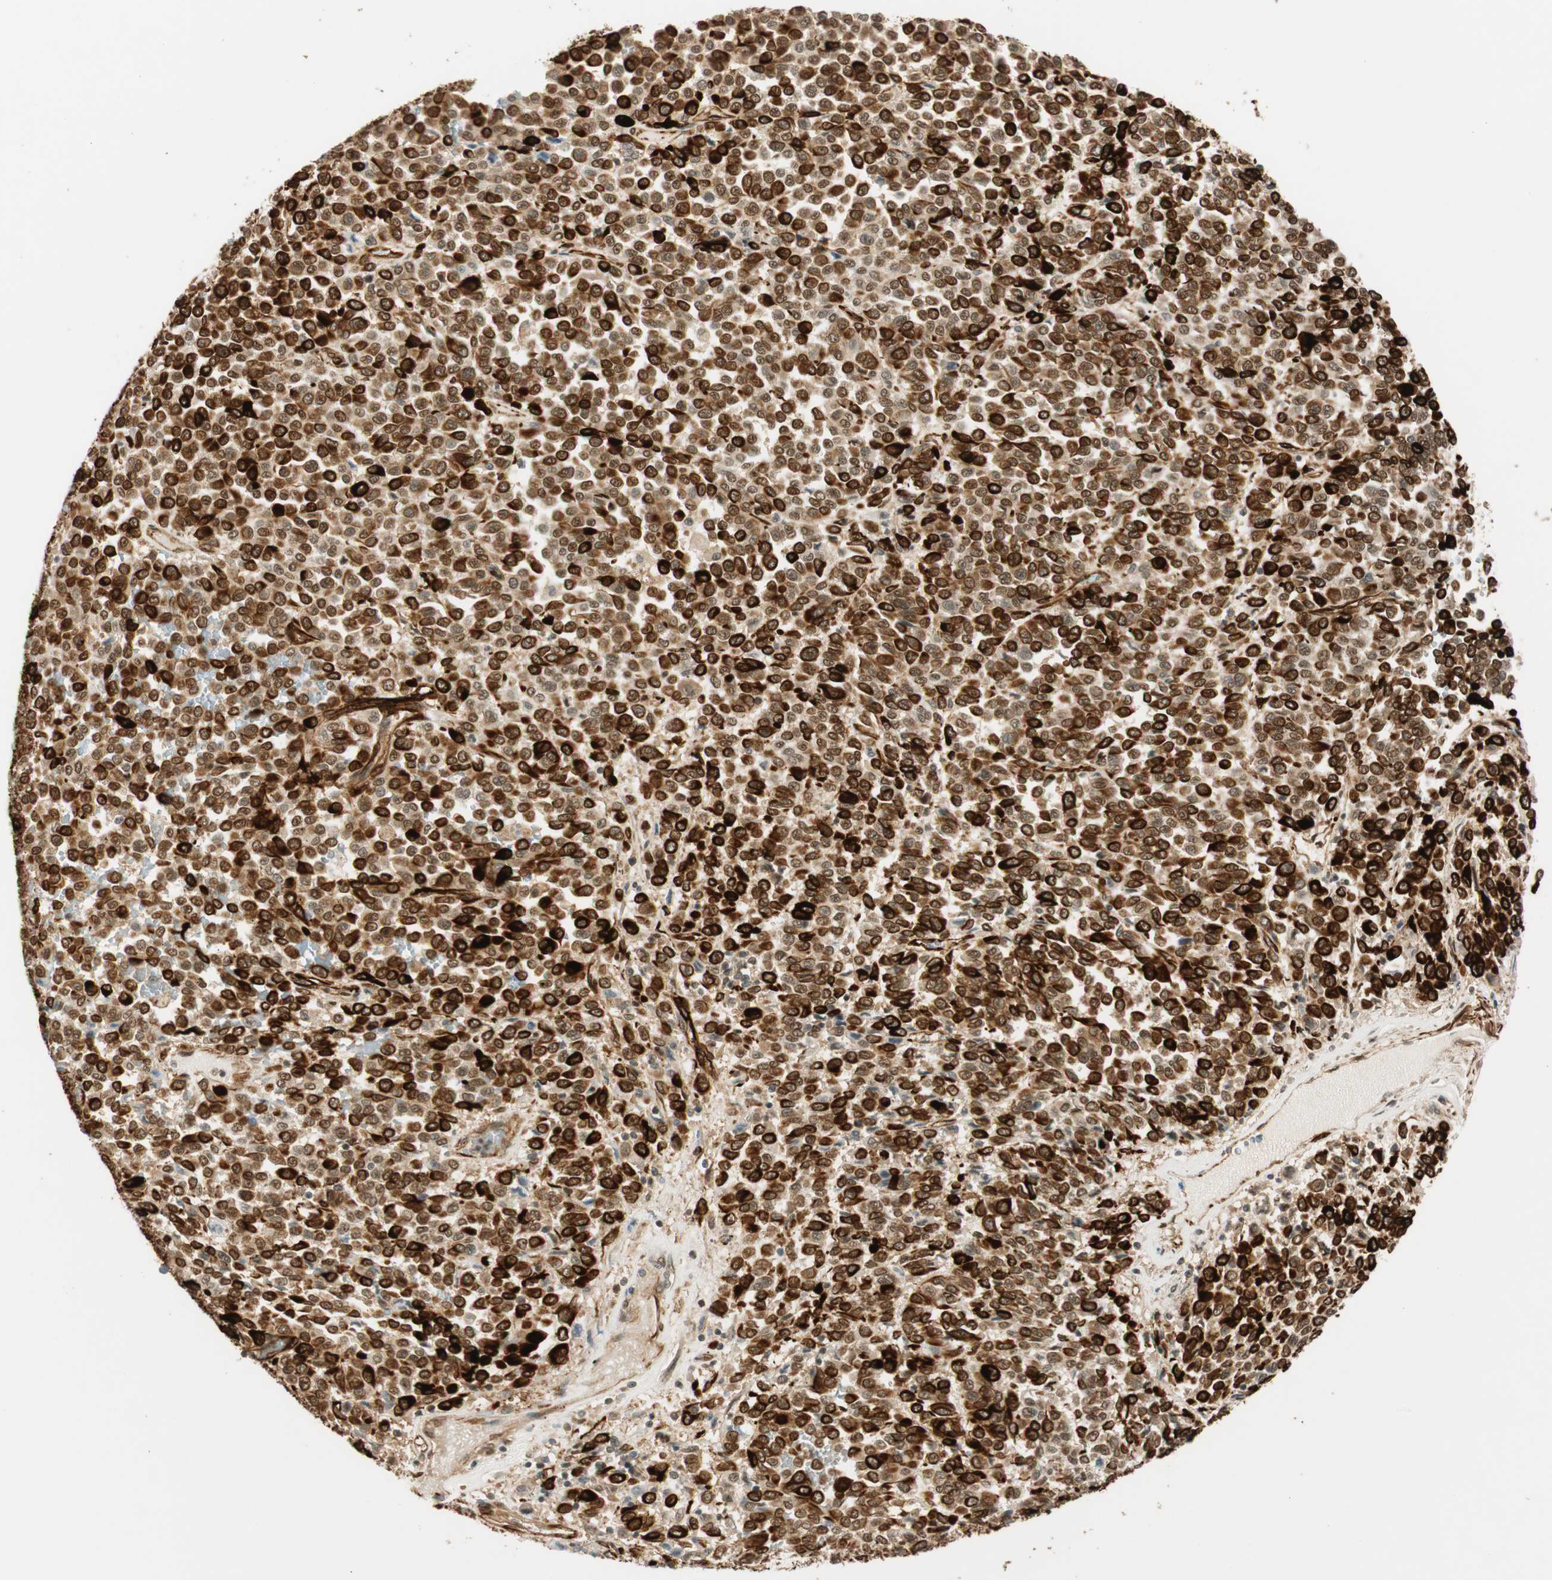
{"staining": {"intensity": "strong", "quantity": ">75%", "location": "cytoplasmic/membranous,nuclear"}, "tissue": "melanoma", "cell_type": "Tumor cells", "image_type": "cancer", "snomed": [{"axis": "morphology", "description": "Malignant melanoma, Metastatic site"}, {"axis": "topography", "description": "Pancreas"}], "caption": "IHC image of human melanoma stained for a protein (brown), which shows high levels of strong cytoplasmic/membranous and nuclear positivity in approximately >75% of tumor cells.", "gene": "NES", "patient": {"sex": "female", "age": 30}}